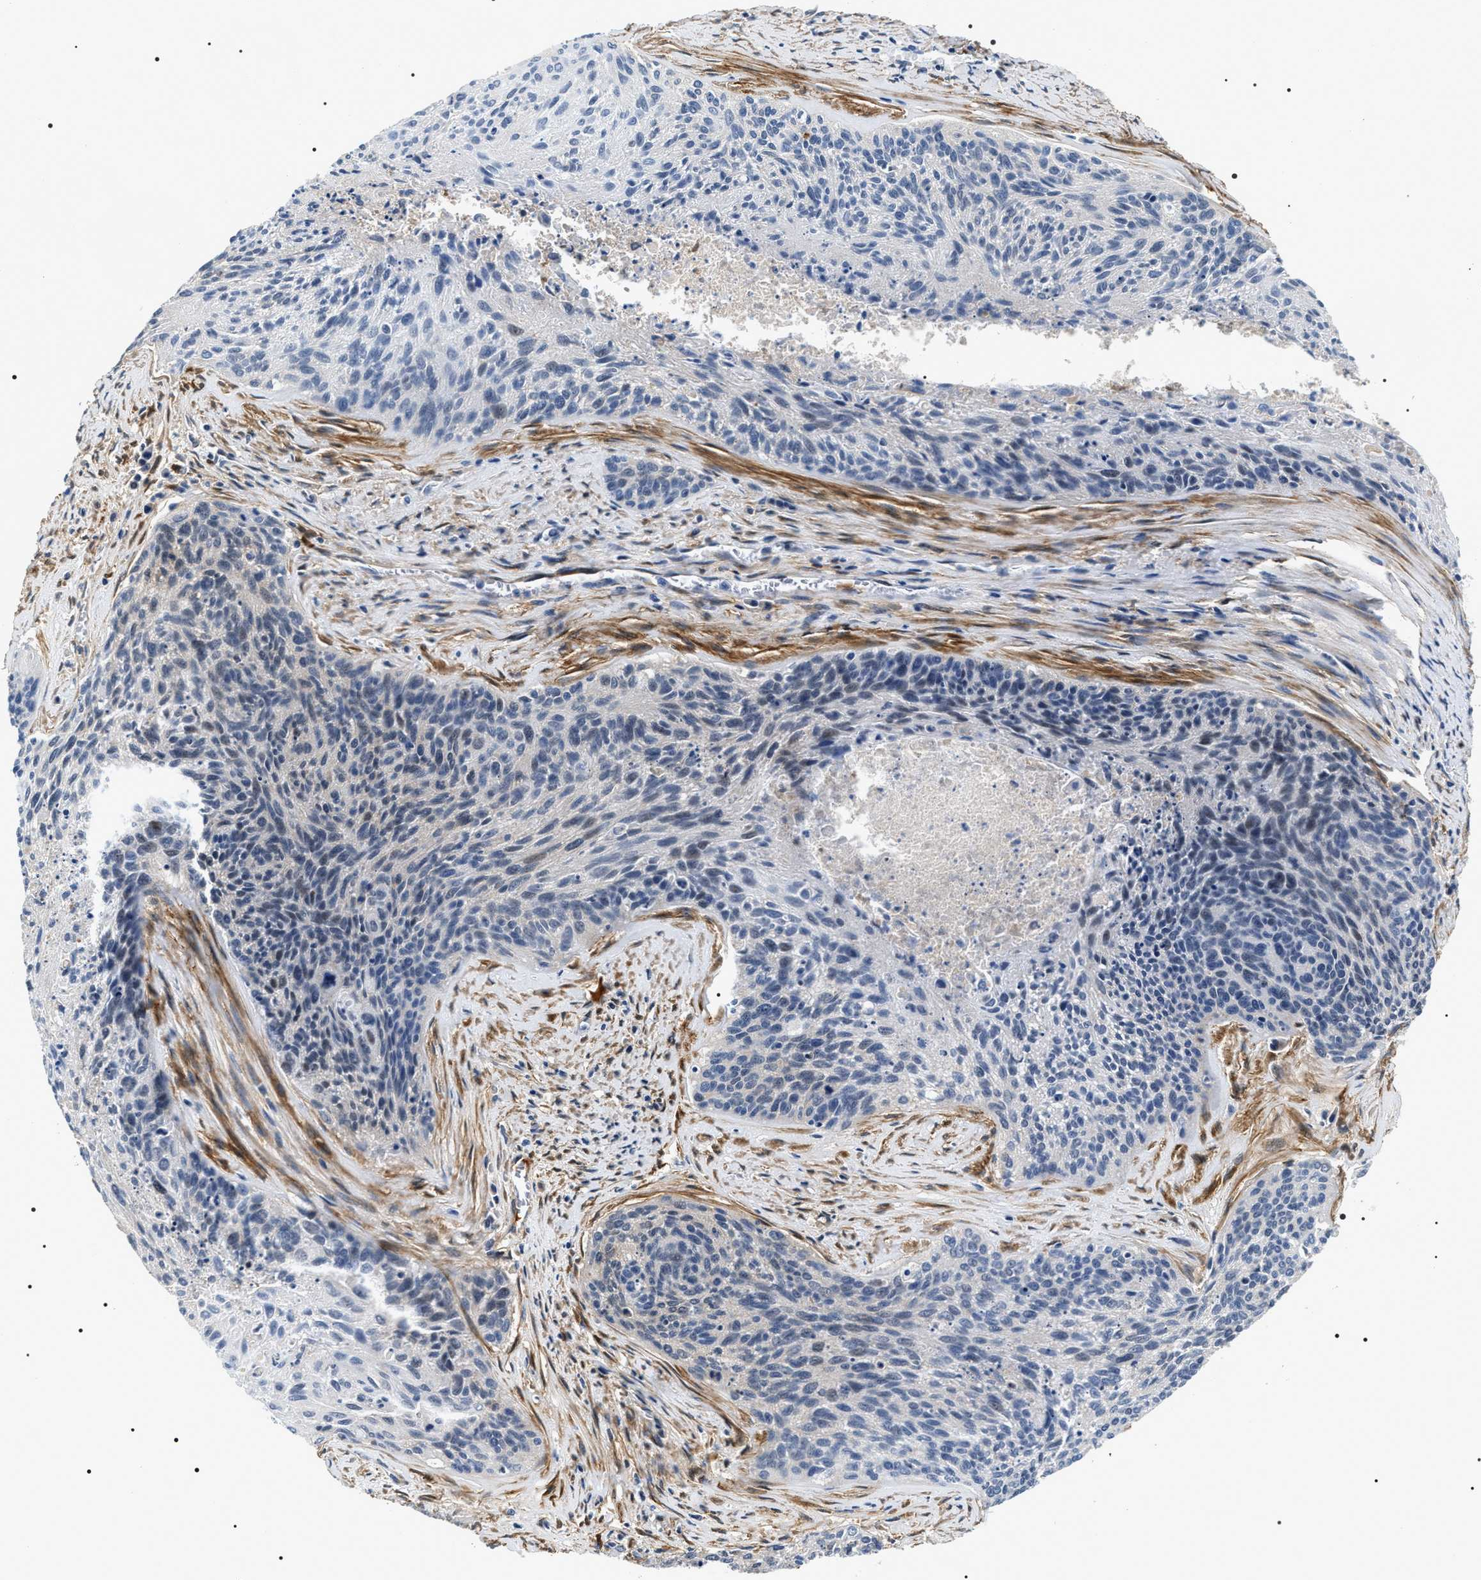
{"staining": {"intensity": "negative", "quantity": "none", "location": "none"}, "tissue": "cervical cancer", "cell_type": "Tumor cells", "image_type": "cancer", "snomed": [{"axis": "morphology", "description": "Squamous cell carcinoma, NOS"}, {"axis": "topography", "description": "Cervix"}], "caption": "The IHC histopathology image has no significant expression in tumor cells of squamous cell carcinoma (cervical) tissue. Nuclei are stained in blue.", "gene": "BAG2", "patient": {"sex": "female", "age": 55}}